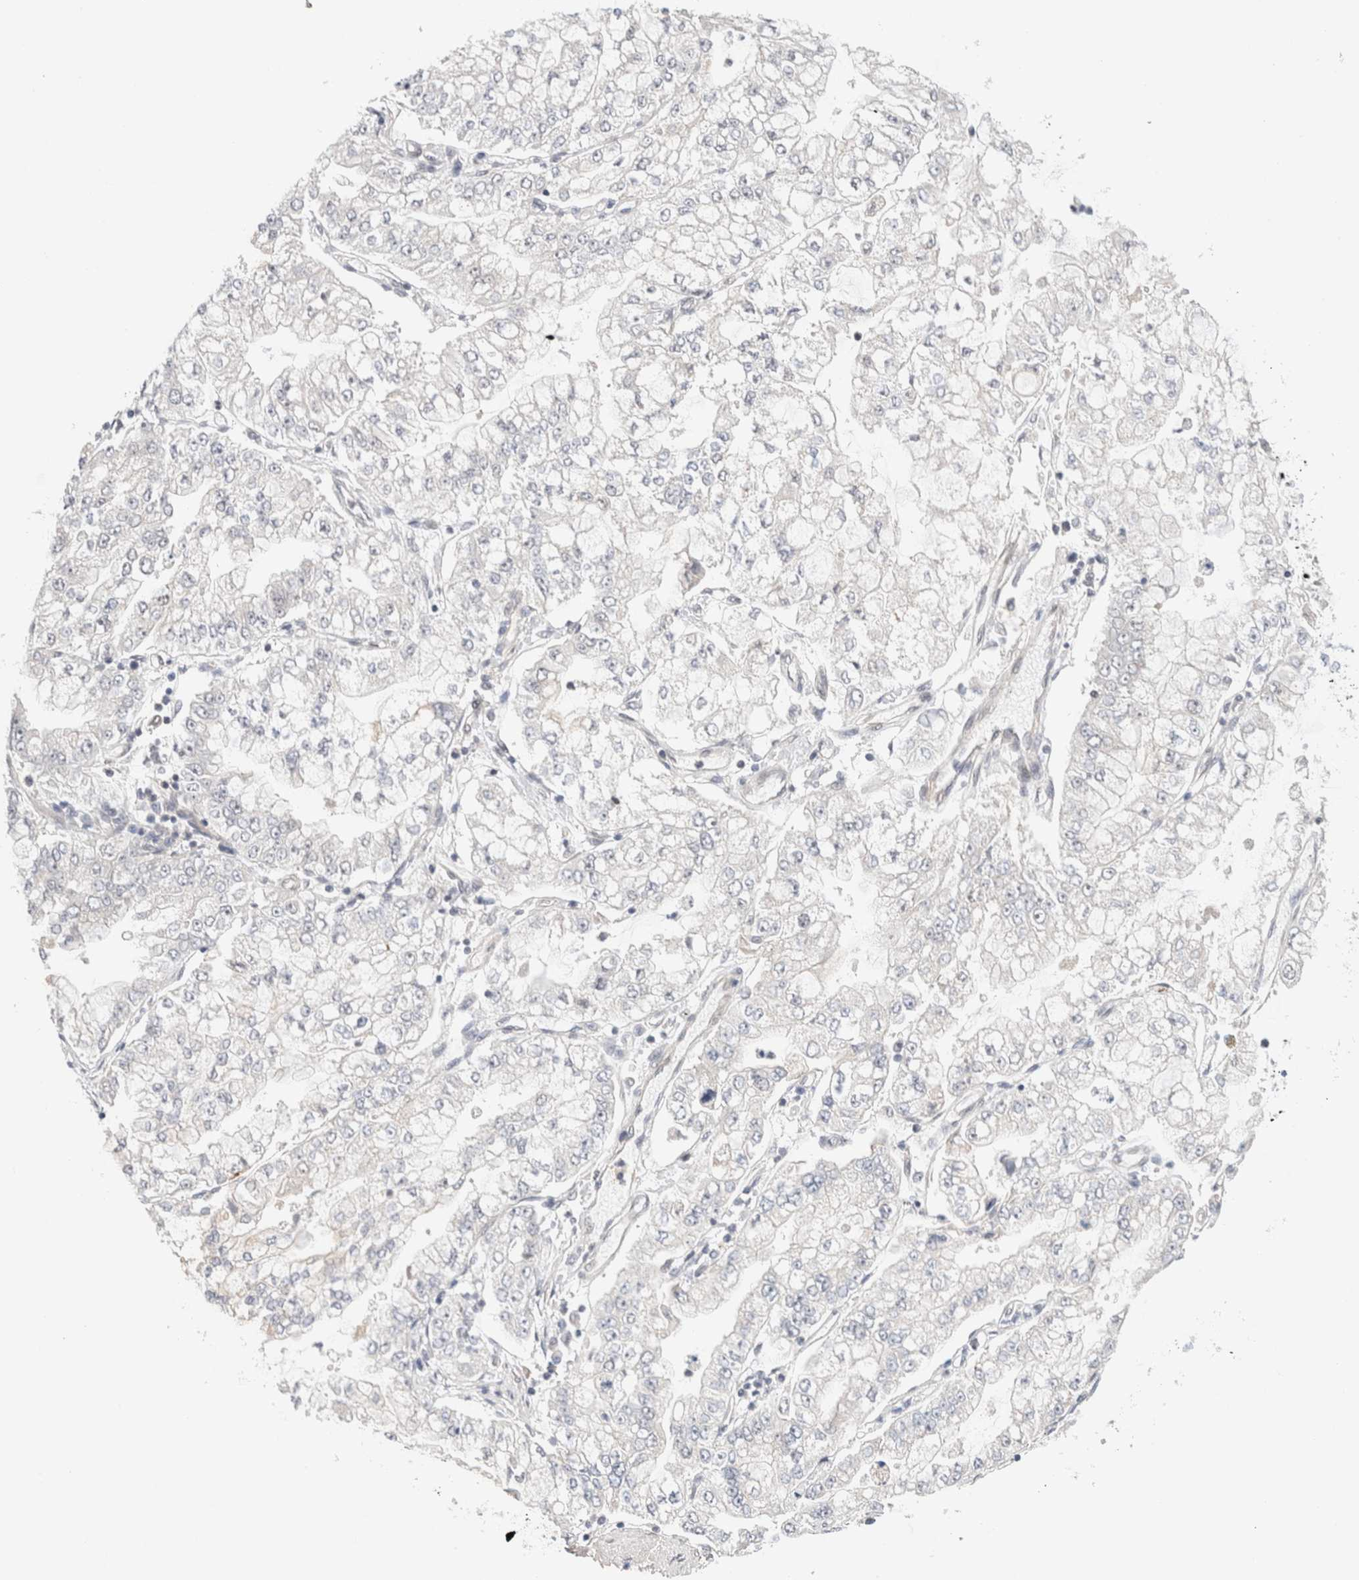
{"staining": {"intensity": "negative", "quantity": "none", "location": "none"}, "tissue": "stomach cancer", "cell_type": "Tumor cells", "image_type": "cancer", "snomed": [{"axis": "morphology", "description": "Adenocarcinoma, NOS"}, {"axis": "topography", "description": "Stomach"}], "caption": "Tumor cells are negative for brown protein staining in adenocarcinoma (stomach).", "gene": "GATAD2A", "patient": {"sex": "male", "age": 76}}